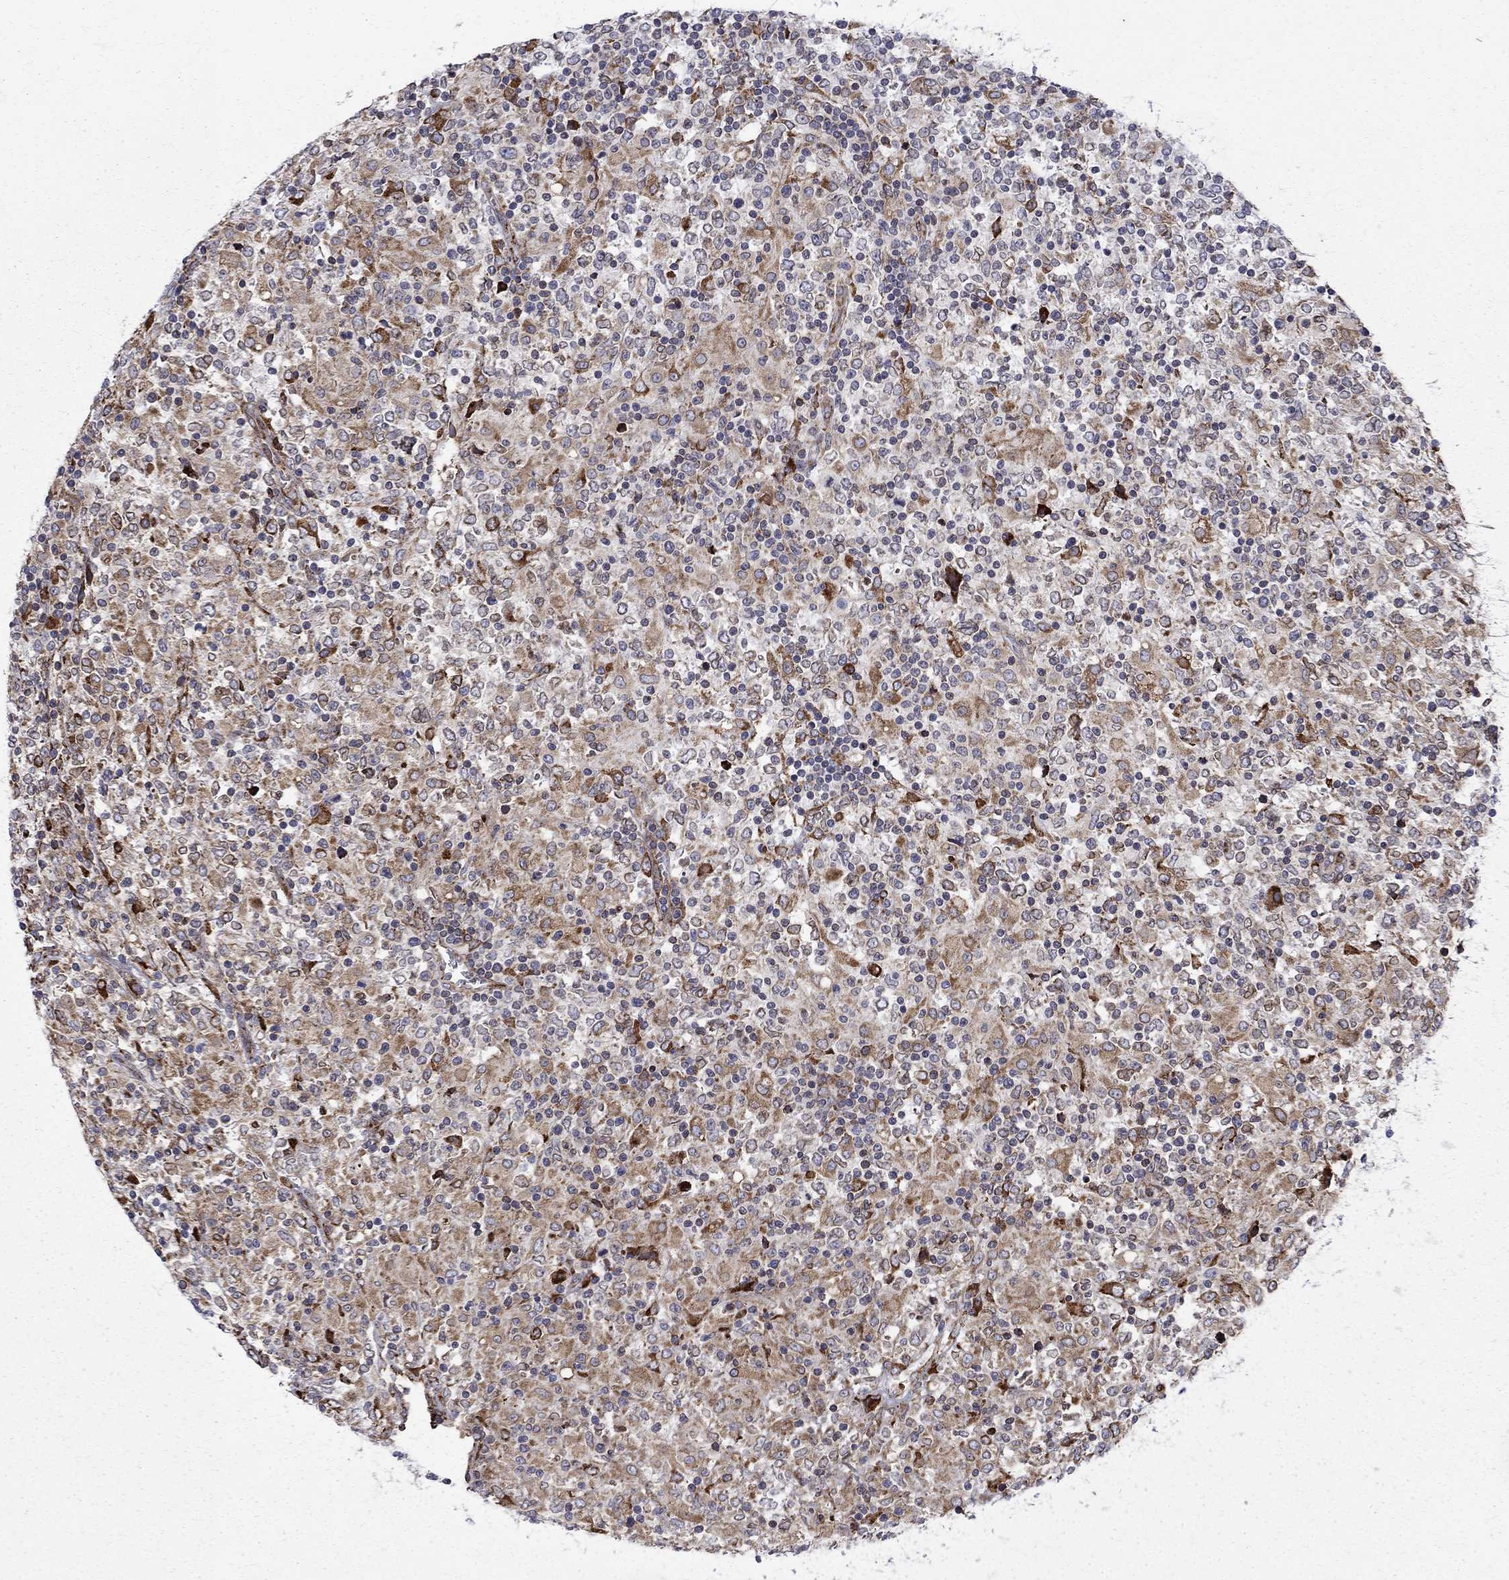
{"staining": {"intensity": "moderate", "quantity": "25%-75%", "location": "cytoplasmic/membranous"}, "tissue": "lymphoma", "cell_type": "Tumor cells", "image_type": "cancer", "snomed": [{"axis": "morphology", "description": "Malignant lymphoma, non-Hodgkin's type, High grade"}, {"axis": "topography", "description": "Lymph node"}], "caption": "IHC (DAB) staining of lymphoma exhibits moderate cytoplasmic/membranous protein staining in approximately 25%-75% of tumor cells. The staining was performed using DAB to visualize the protein expression in brown, while the nuclei were stained in blue with hematoxylin (Magnification: 20x).", "gene": "CAB39L", "patient": {"sex": "female", "age": 84}}